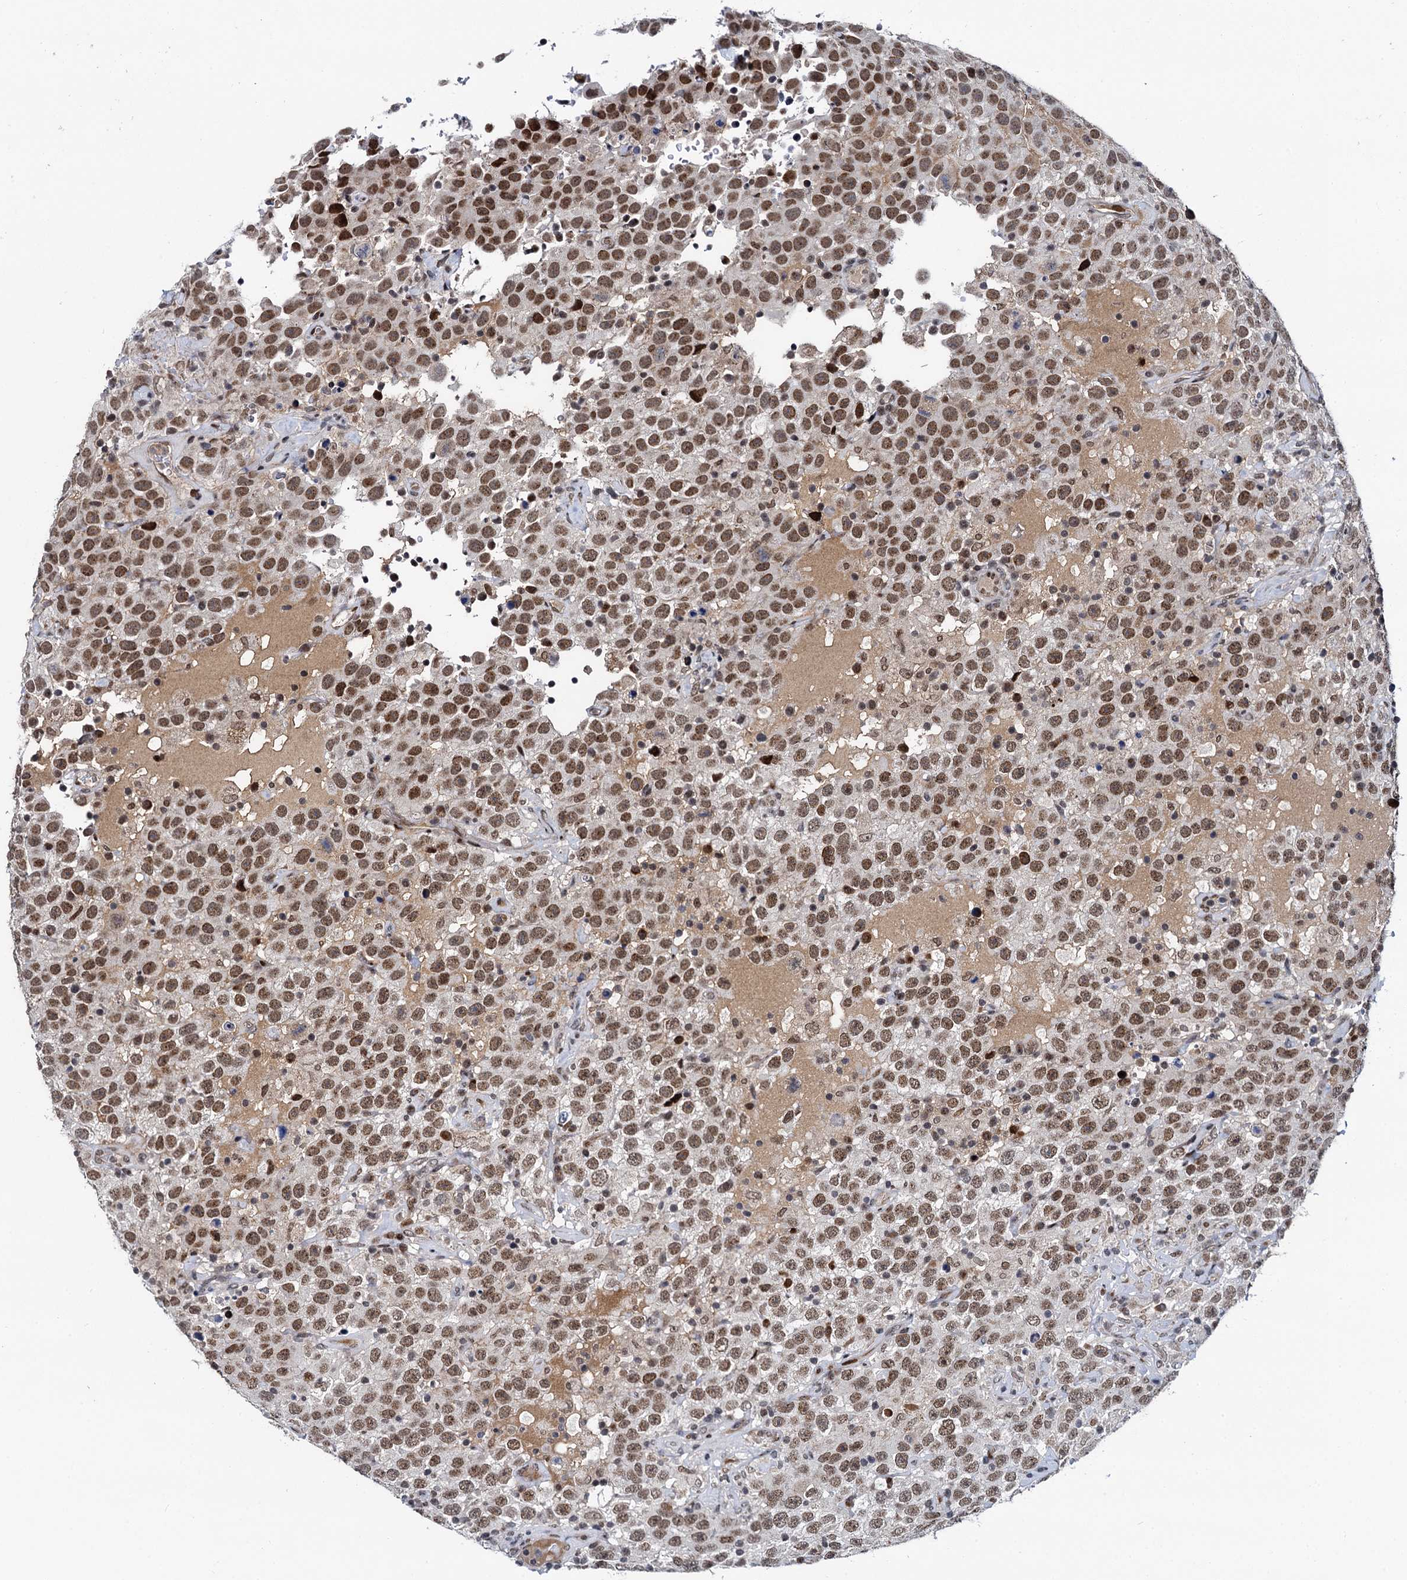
{"staining": {"intensity": "moderate", "quantity": ">75%", "location": "nuclear"}, "tissue": "testis cancer", "cell_type": "Tumor cells", "image_type": "cancer", "snomed": [{"axis": "morphology", "description": "Seminoma, NOS"}, {"axis": "topography", "description": "Testis"}], "caption": "There is medium levels of moderate nuclear positivity in tumor cells of testis cancer (seminoma), as demonstrated by immunohistochemical staining (brown color).", "gene": "RUFY2", "patient": {"sex": "male", "age": 41}}